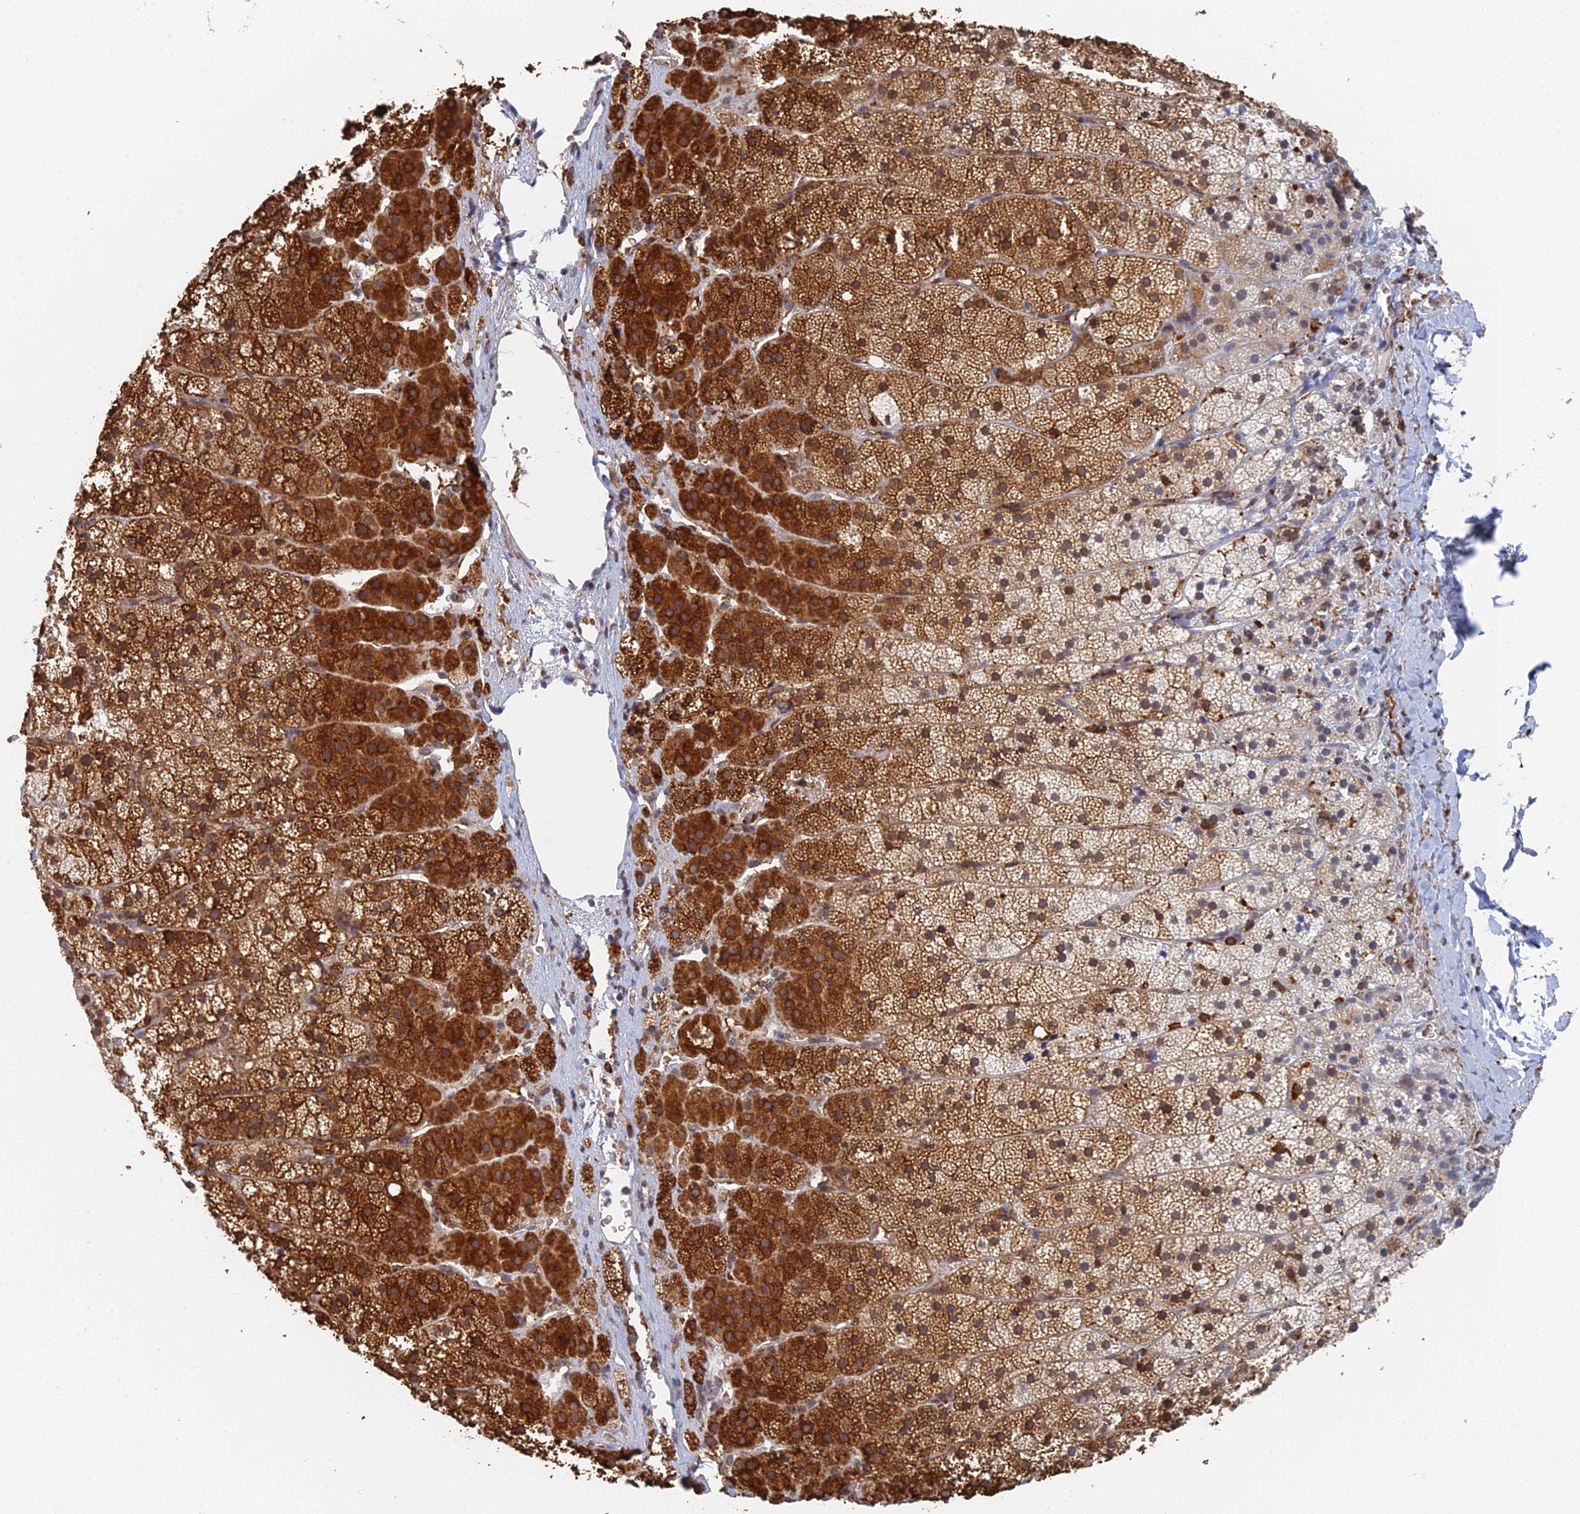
{"staining": {"intensity": "strong", "quantity": ">75%", "location": "cytoplasmic/membranous"}, "tissue": "adrenal gland", "cell_type": "Glandular cells", "image_type": "normal", "snomed": [{"axis": "morphology", "description": "Normal tissue, NOS"}, {"axis": "topography", "description": "Adrenal gland"}], "caption": "Adrenal gland stained with a brown dye demonstrates strong cytoplasmic/membranous positive staining in approximately >75% of glandular cells.", "gene": "GPATCH1", "patient": {"sex": "female", "age": 44}}